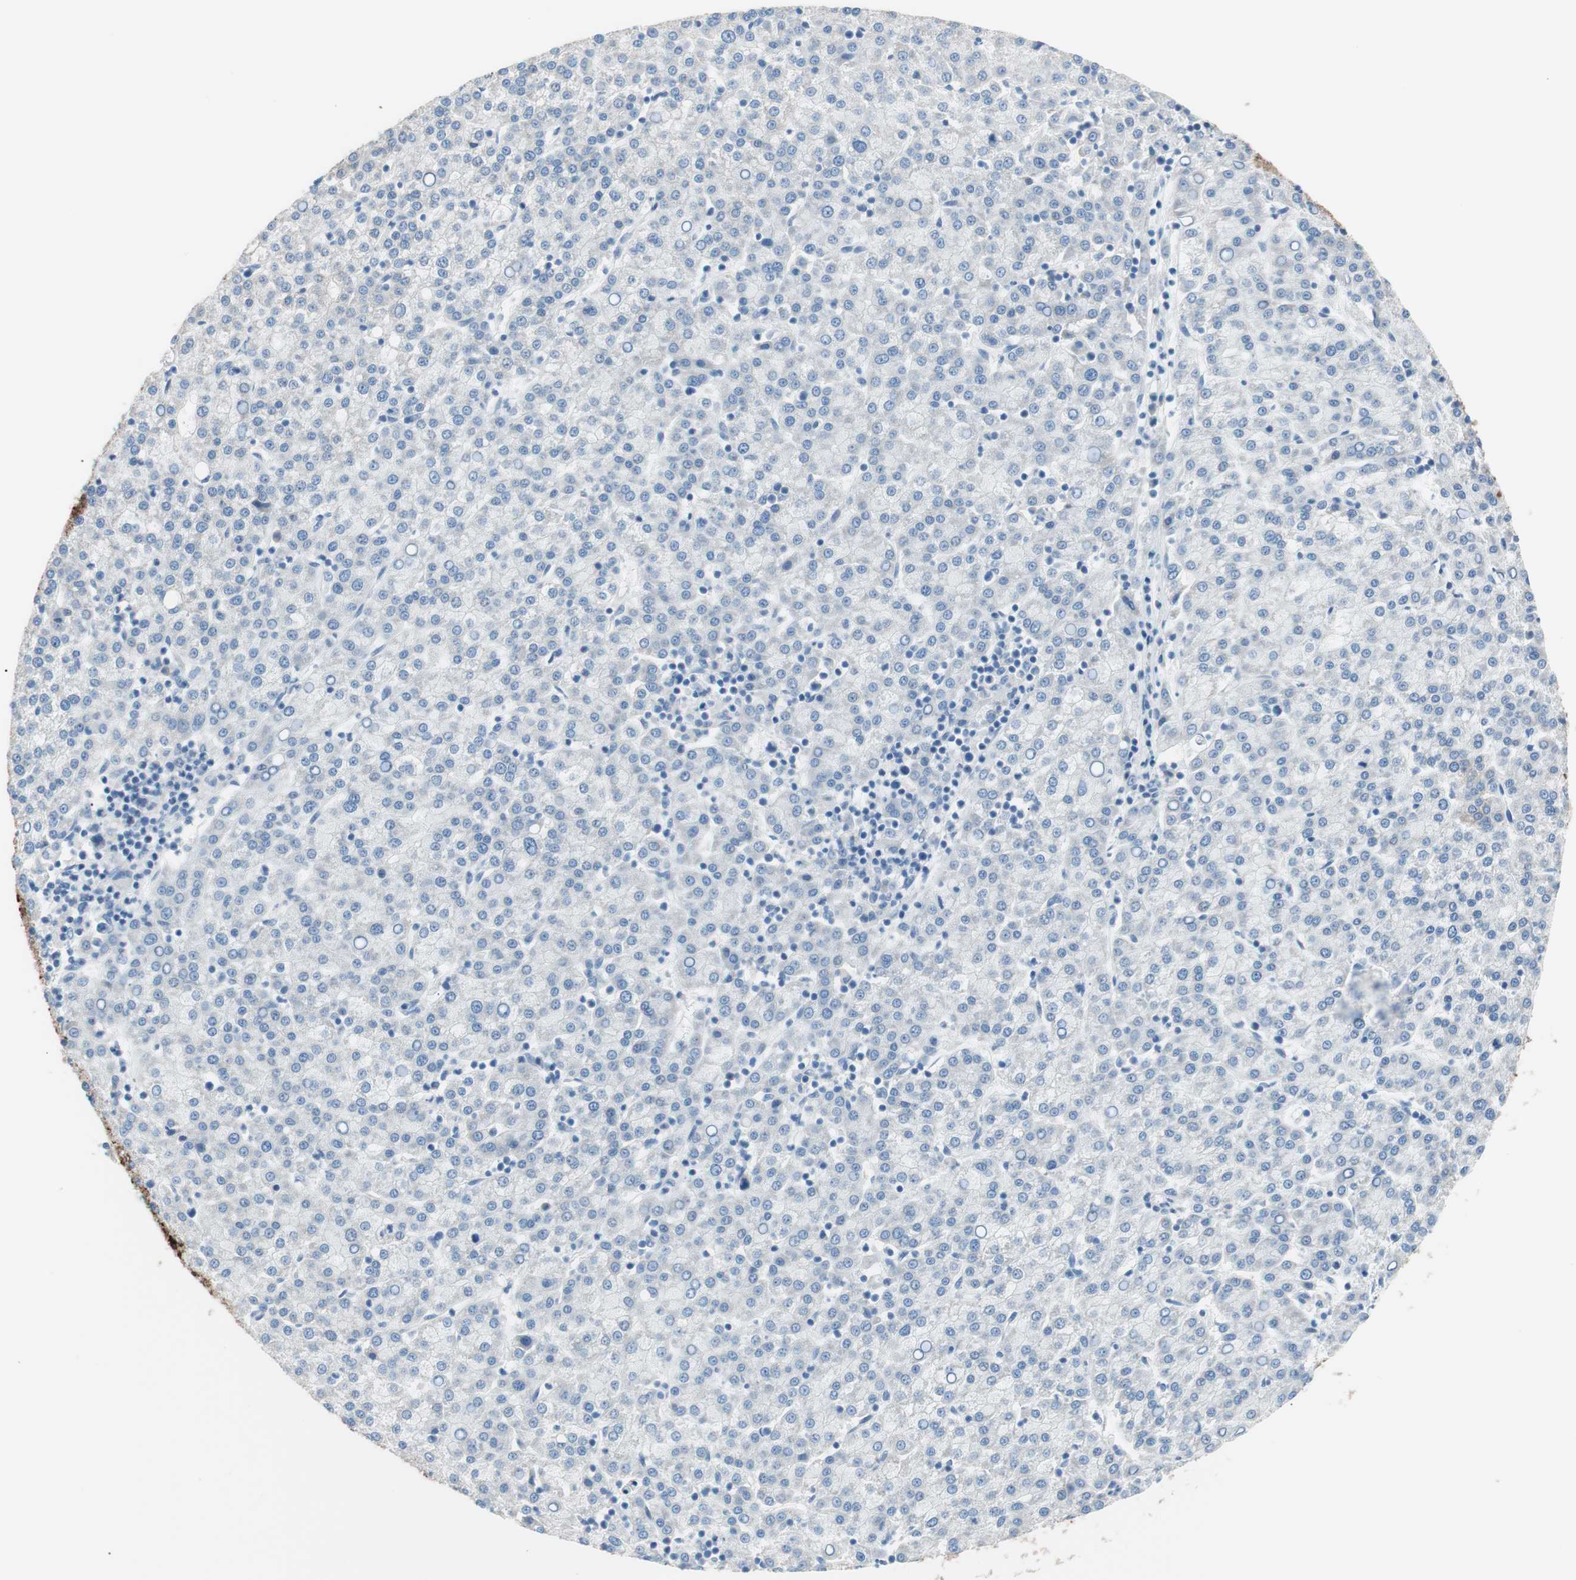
{"staining": {"intensity": "negative", "quantity": "none", "location": "none"}, "tissue": "liver cancer", "cell_type": "Tumor cells", "image_type": "cancer", "snomed": [{"axis": "morphology", "description": "Carcinoma, Hepatocellular, NOS"}, {"axis": "topography", "description": "Liver"}], "caption": "High magnification brightfield microscopy of hepatocellular carcinoma (liver) stained with DAB (brown) and counterstained with hematoxylin (blue): tumor cells show no significant staining. (Brightfield microscopy of DAB IHC at high magnification).", "gene": "VIL1", "patient": {"sex": "female", "age": 58}}